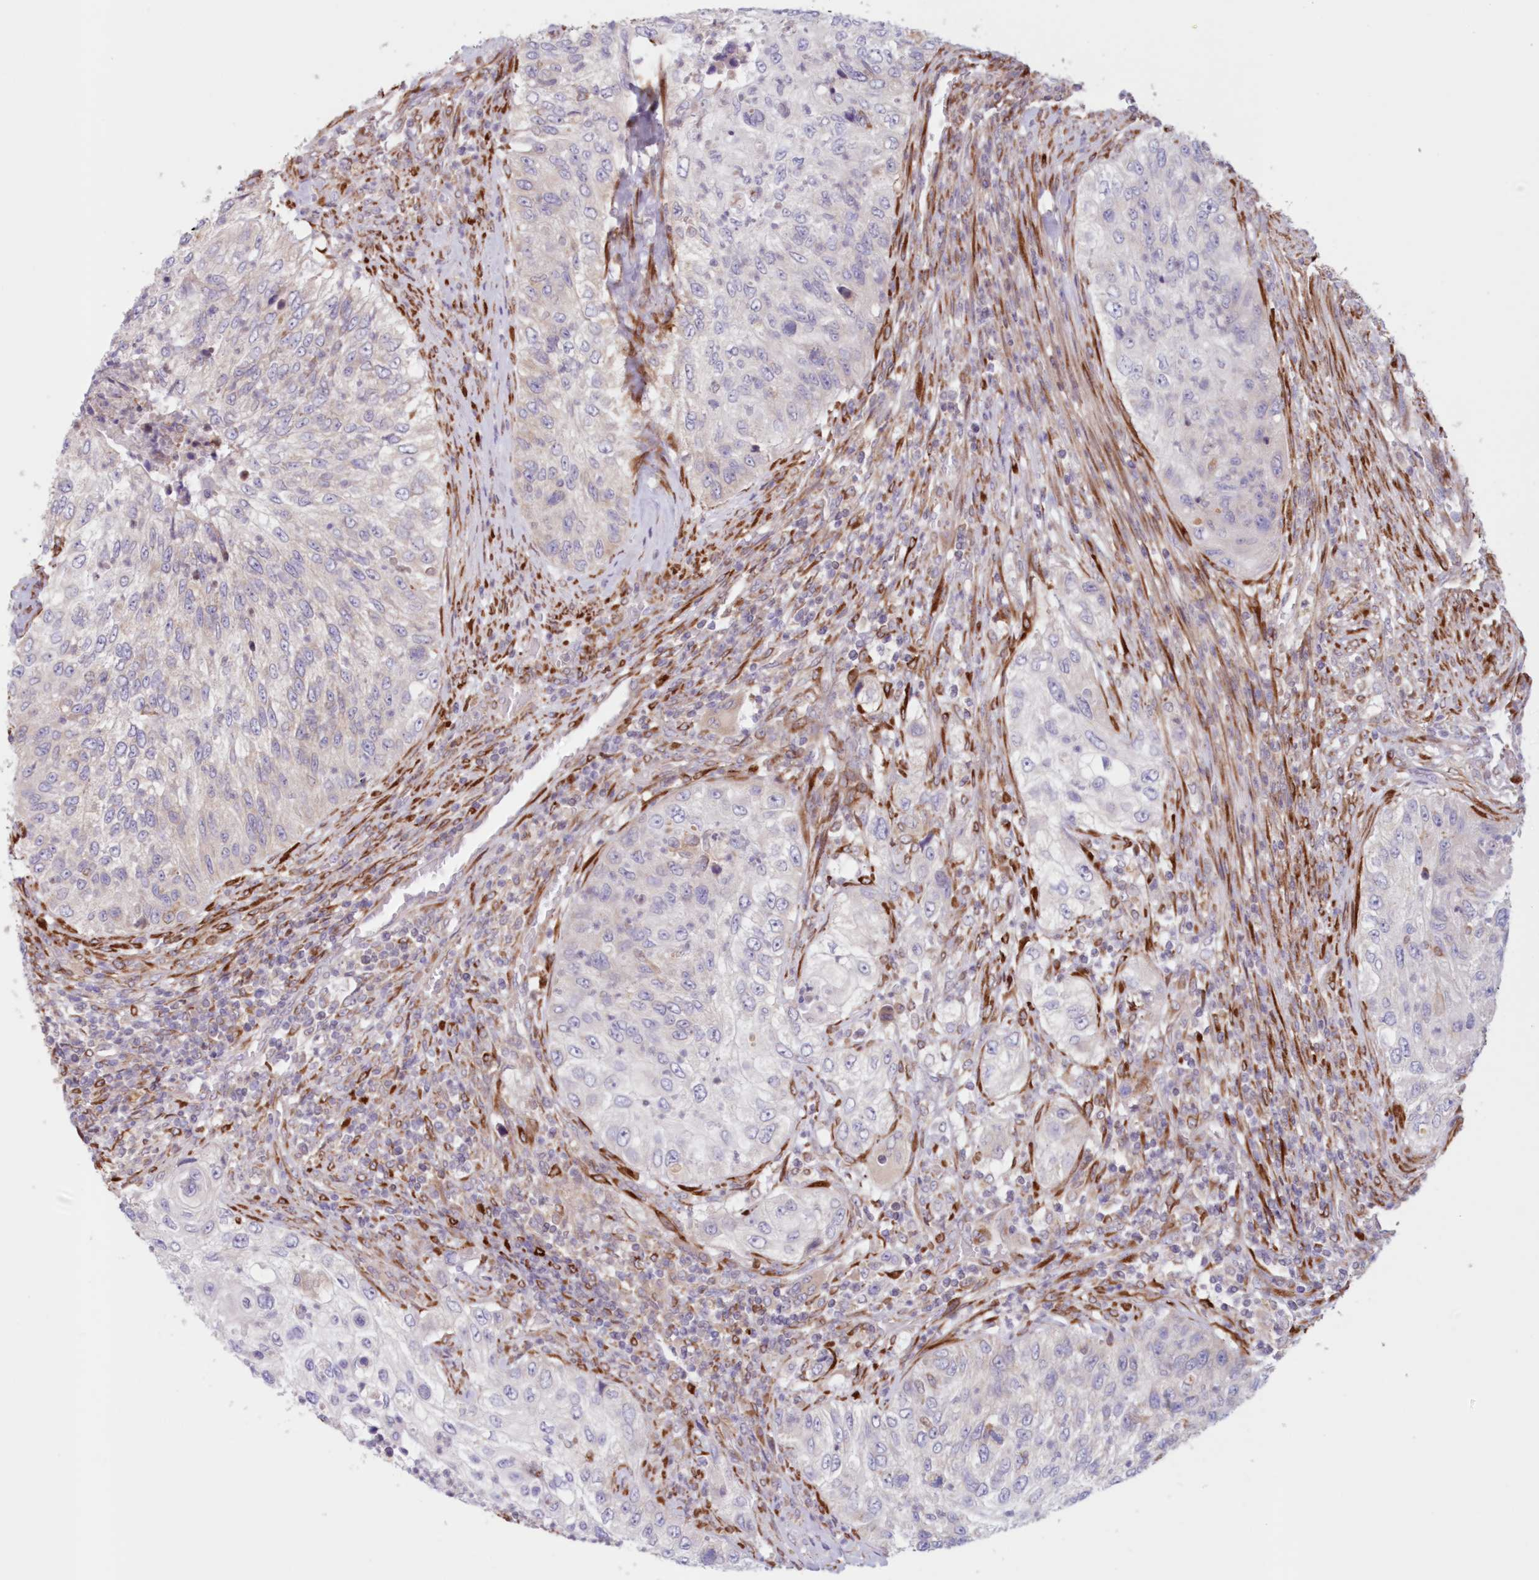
{"staining": {"intensity": "negative", "quantity": "none", "location": "none"}, "tissue": "urothelial cancer", "cell_type": "Tumor cells", "image_type": "cancer", "snomed": [{"axis": "morphology", "description": "Urothelial carcinoma, High grade"}, {"axis": "topography", "description": "Urinary bladder"}], "caption": "Urothelial cancer was stained to show a protein in brown. There is no significant expression in tumor cells. Brightfield microscopy of IHC stained with DAB (3,3'-diaminobenzidine) (brown) and hematoxylin (blue), captured at high magnification.", "gene": "PCYOX1L", "patient": {"sex": "female", "age": 60}}